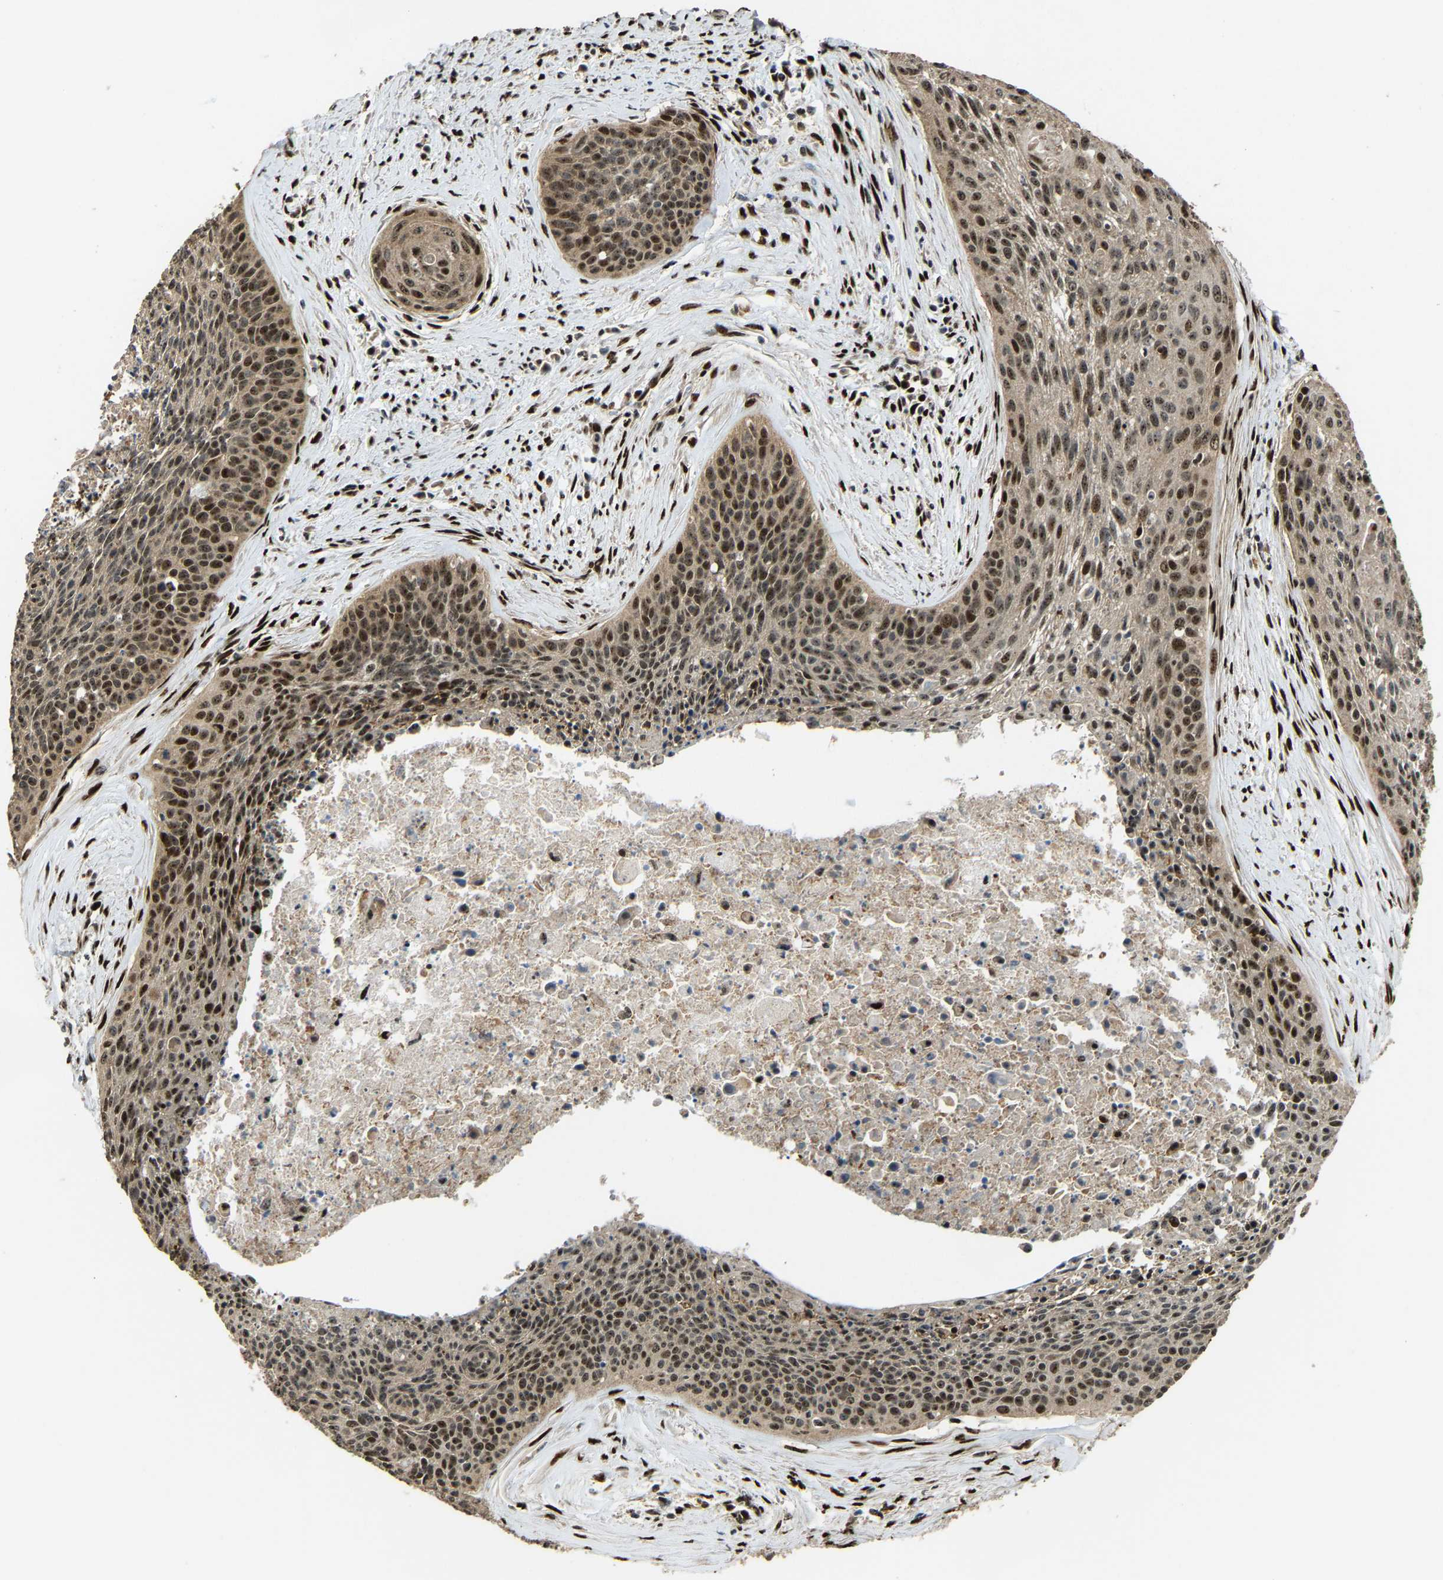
{"staining": {"intensity": "strong", "quantity": ">75%", "location": "cytoplasmic/membranous,nuclear"}, "tissue": "cervical cancer", "cell_type": "Tumor cells", "image_type": "cancer", "snomed": [{"axis": "morphology", "description": "Squamous cell carcinoma, NOS"}, {"axis": "topography", "description": "Cervix"}], "caption": "This micrograph reveals cervical cancer stained with IHC to label a protein in brown. The cytoplasmic/membranous and nuclear of tumor cells show strong positivity for the protein. Nuclei are counter-stained blue.", "gene": "ZNF687", "patient": {"sex": "female", "age": 55}}